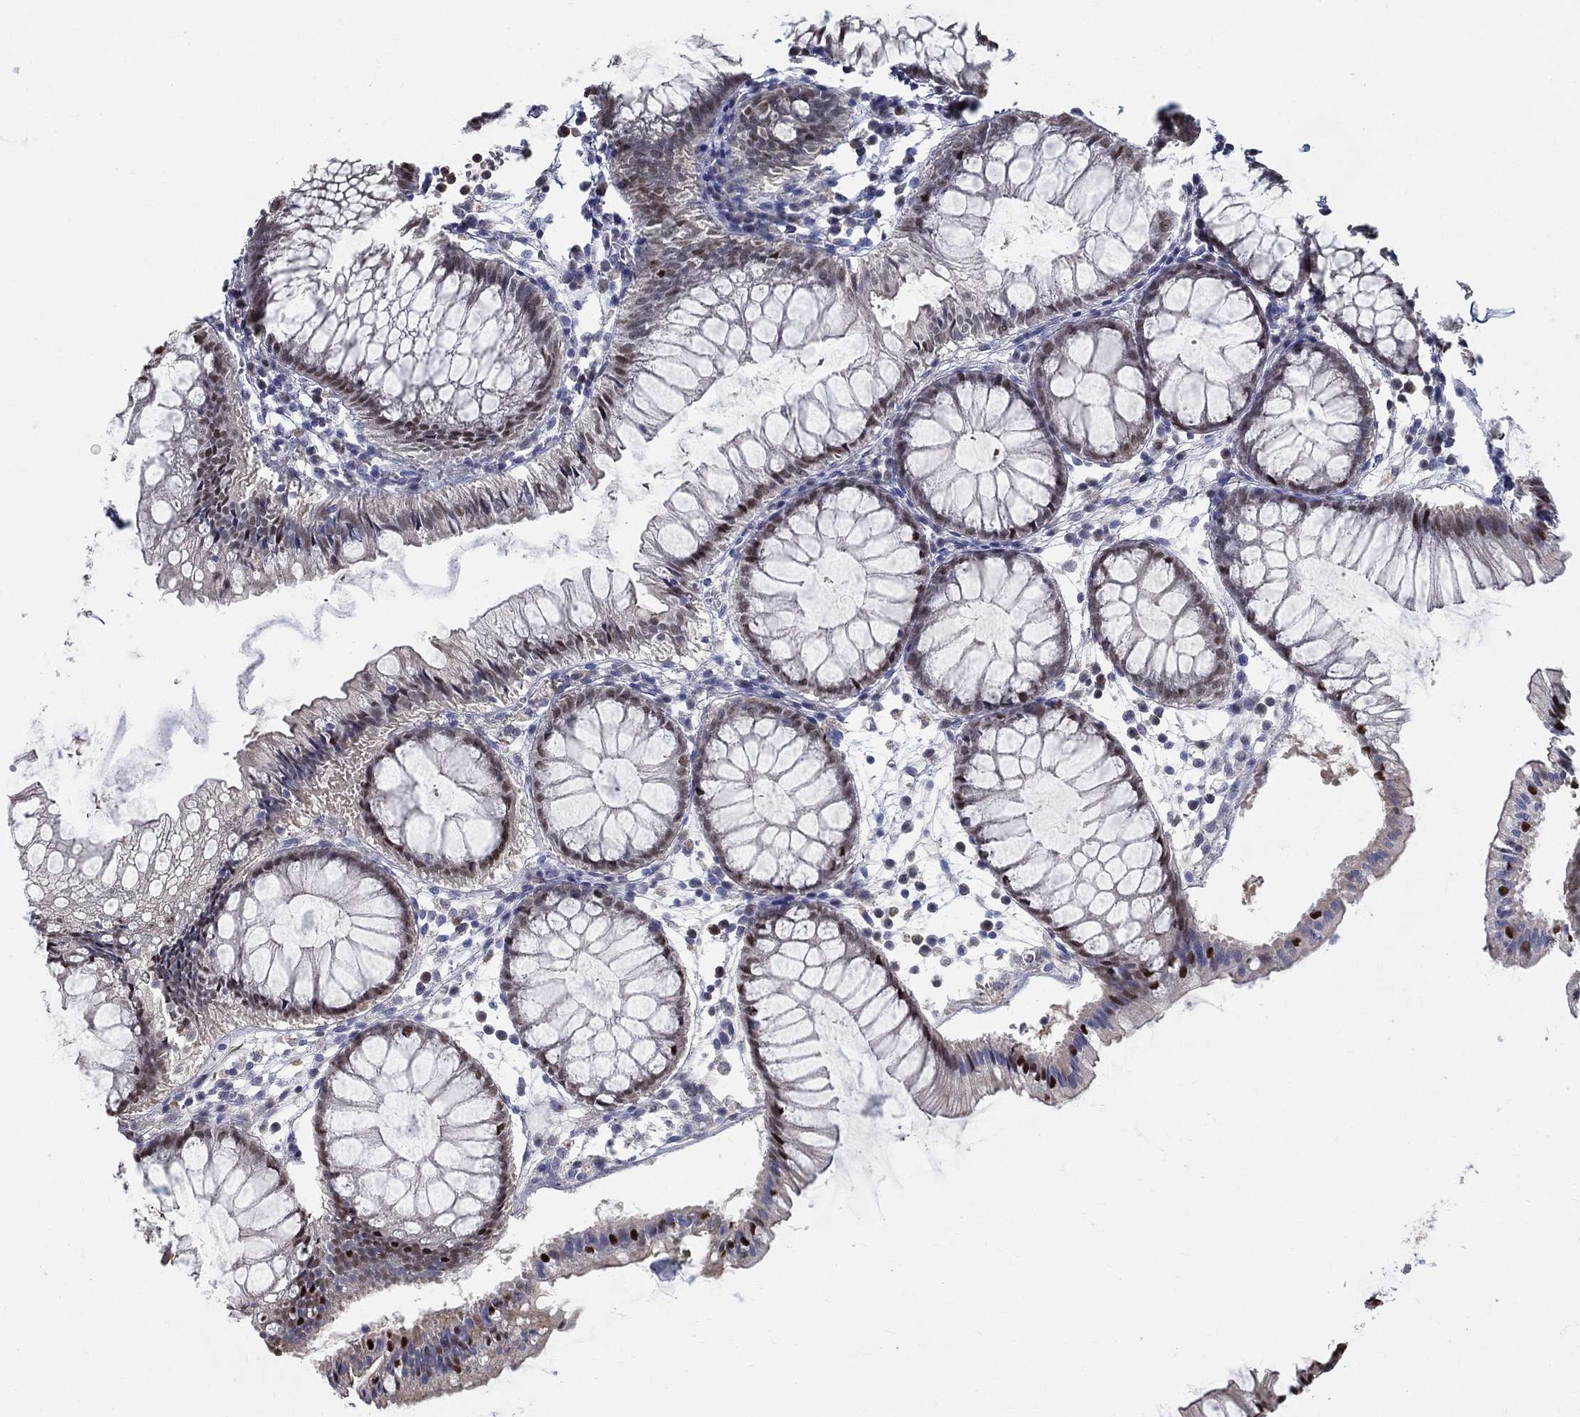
{"staining": {"intensity": "negative", "quantity": "none", "location": "none"}, "tissue": "colon", "cell_type": "Endothelial cells", "image_type": "normal", "snomed": [{"axis": "morphology", "description": "Normal tissue, NOS"}, {"axis": "morphology", "description": "Adenocarcinoma, NOS"}, {"axis": "topography", "description": "Colon"}], "caption": "The immunohistochemistry (IHC) image has no significant staining in endothelial cells of colon.", "gene": "C16orf46", "patient": {"sex": "male", "age": 65}}